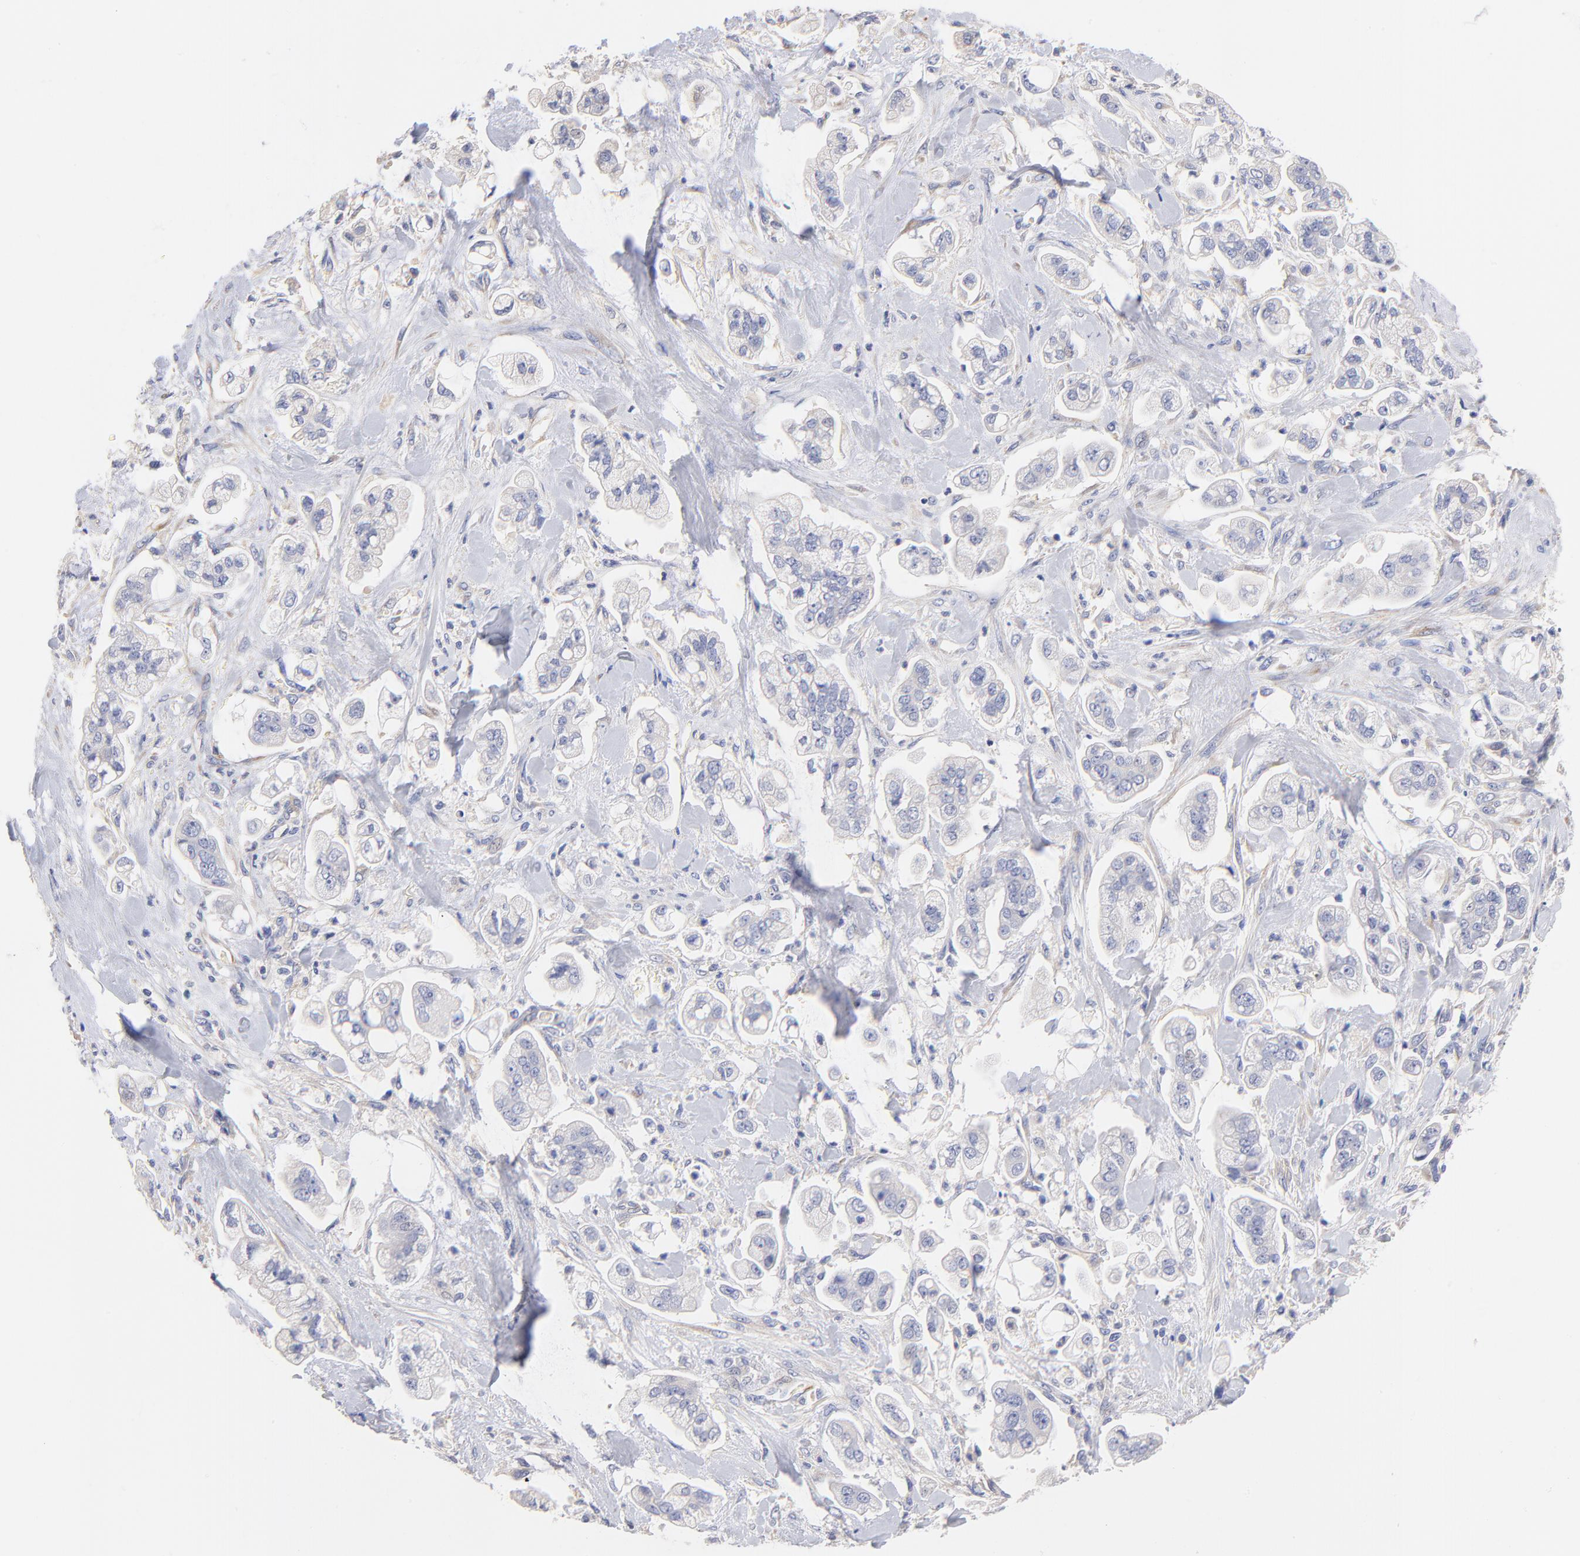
{"staining": {"intensity": "negative", "quantity": "none", "location": "none"}, "tissue": "stomach cancer", "cell_type": "Tumor cells", "image_type": "cancer", "snomed": [{"axis": "morphology", "description": "Adenocarcinoma, NOS"}, {"axis": "topography", "description": "Stomach"}], "caption": "High magnification brightfield microscopy of adenocarcinoma (stomach) stained with DAB (brown) and counterstained with hematoxylin (blue): tumor cells show no significant staining.", "gene": "HS3ST1", "patient": {"sex": "male", "age": 62}}